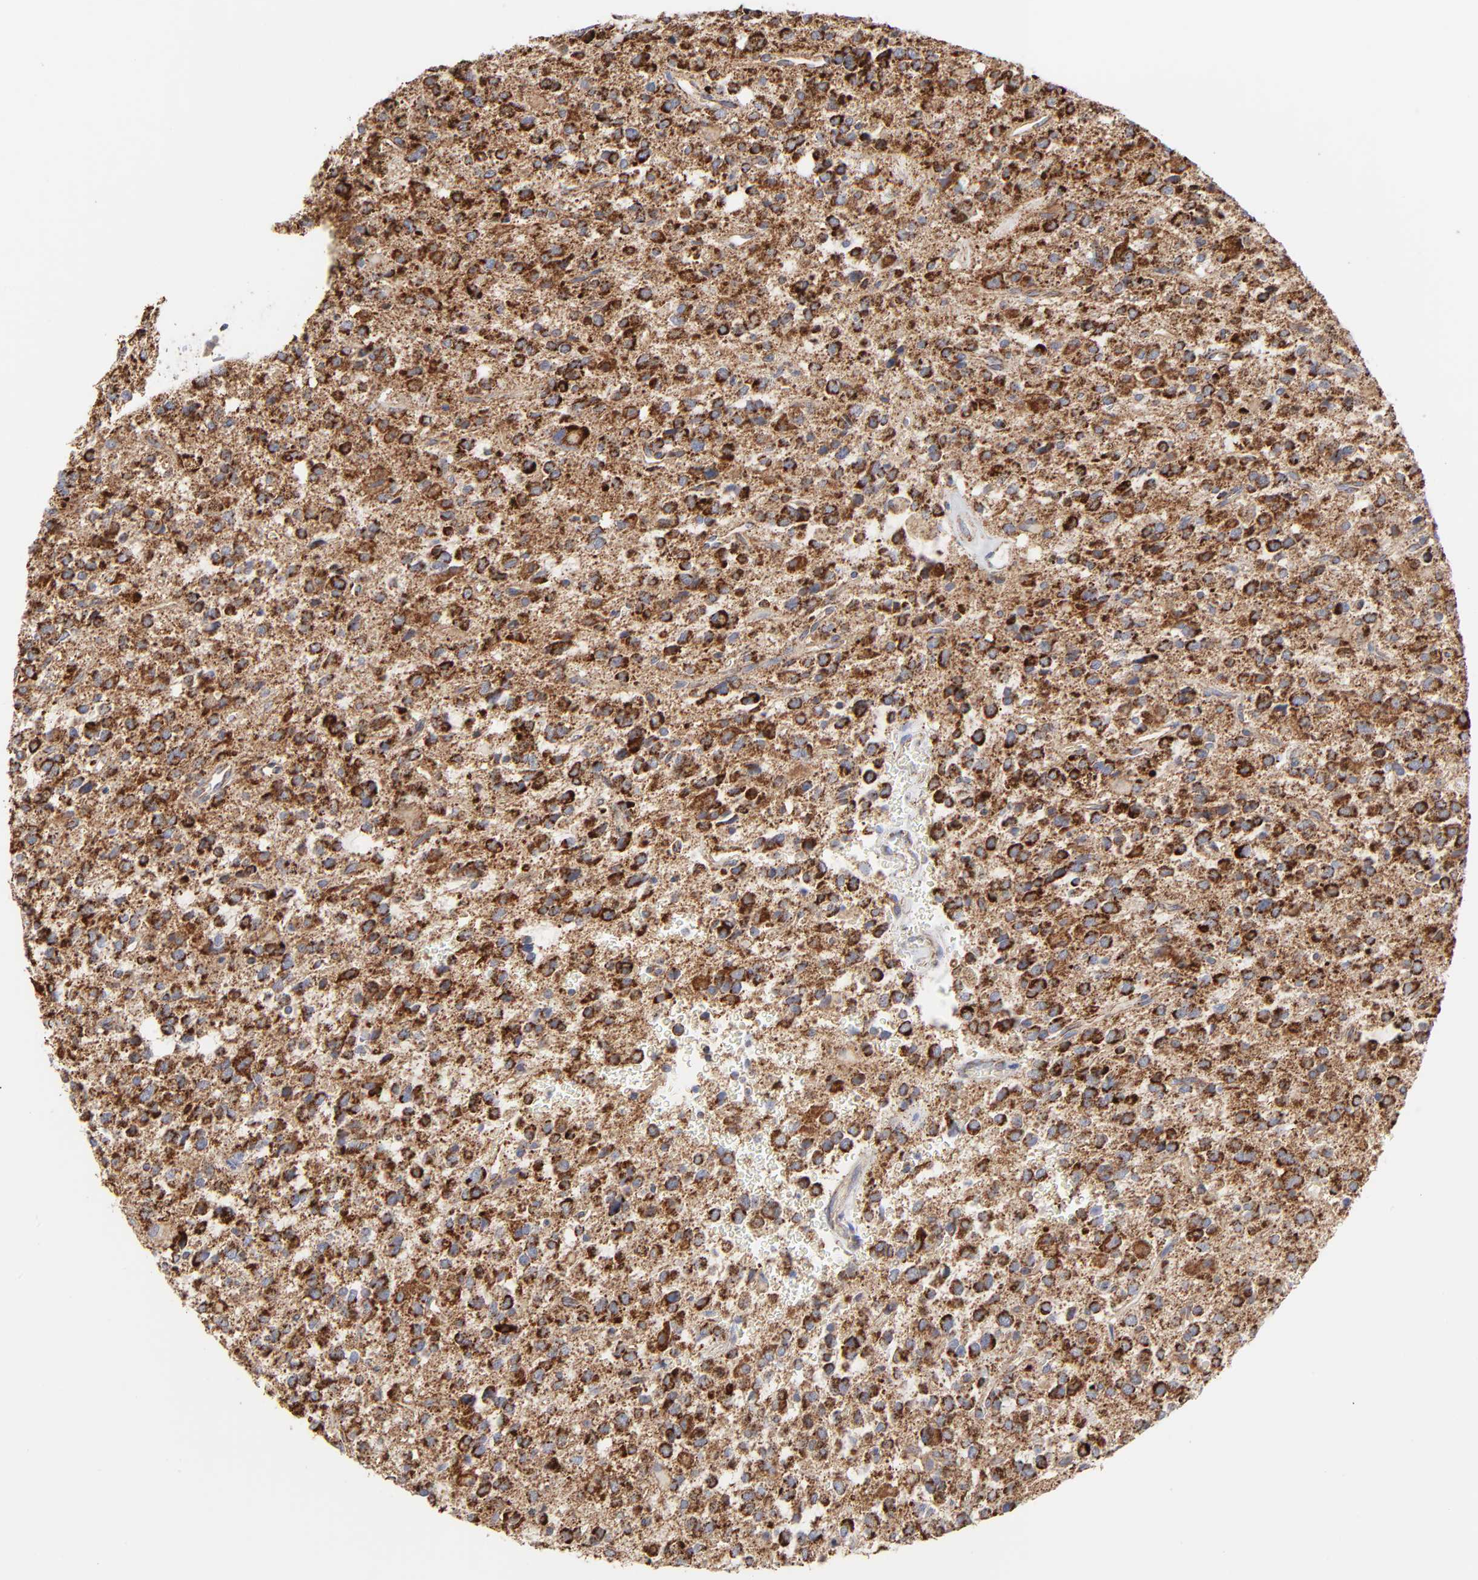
{"staining": {"intensity": "strong", "quantity": "25%-75%", "location": "cytoplasmic/membranous"}, "tissue": "glioma", "cell_type": "Tumor cells", "image_type": "cancer", "snomed": [{"axis": "morphology", "description": "Glioma, malignant, High grade"}, {"axis": "topography", "description": "Brain"}], "caption": "Protein analysis of malignant high-grade glioma tissue exhibits strong cytoplasmic/membranous expression in approximately 25%-75% of tumor cells.", "gene": "ASB3", "patient": {"sex": "male", "age": 47}}